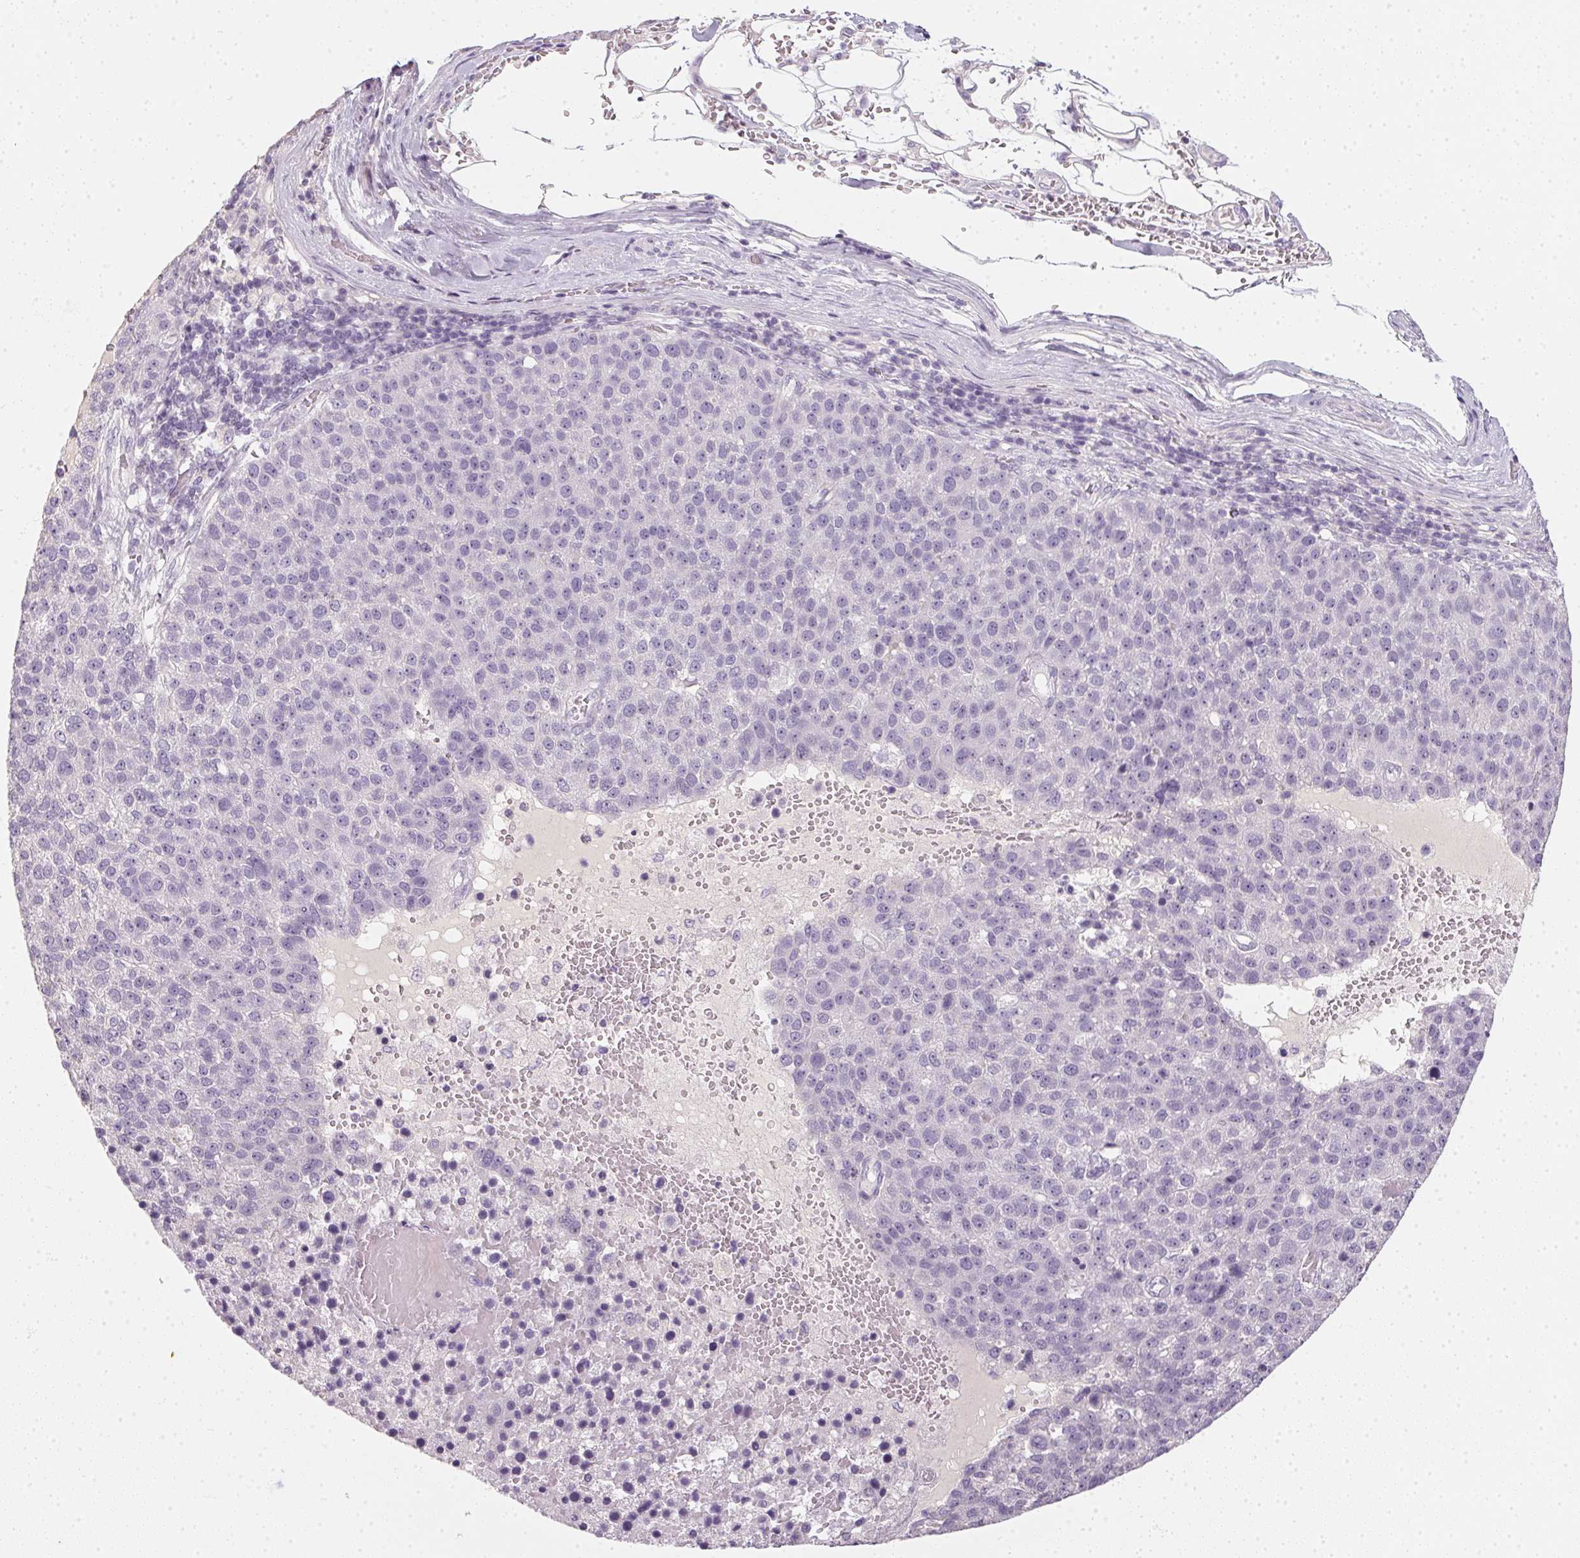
{"staining": {"intensity": "negative", "quantity": "none", "location": "none"}, "tissue": "pancreatic cancer", "cell_type": "Tumor cells", "image_type": "cancer", "snomed": [{"axis": "morphology", "description": "Adenocarcinoma, NOS"}, {"axis": "topography", "description": "Pancreas"}], "caption": "Immunohistochemistry (IHC) of human pancreatic adenocarcinoma demonstrates no positivity in tumor cells.", "gene": "TMEM72", "patient": {"sex": "female", "age": 61}}